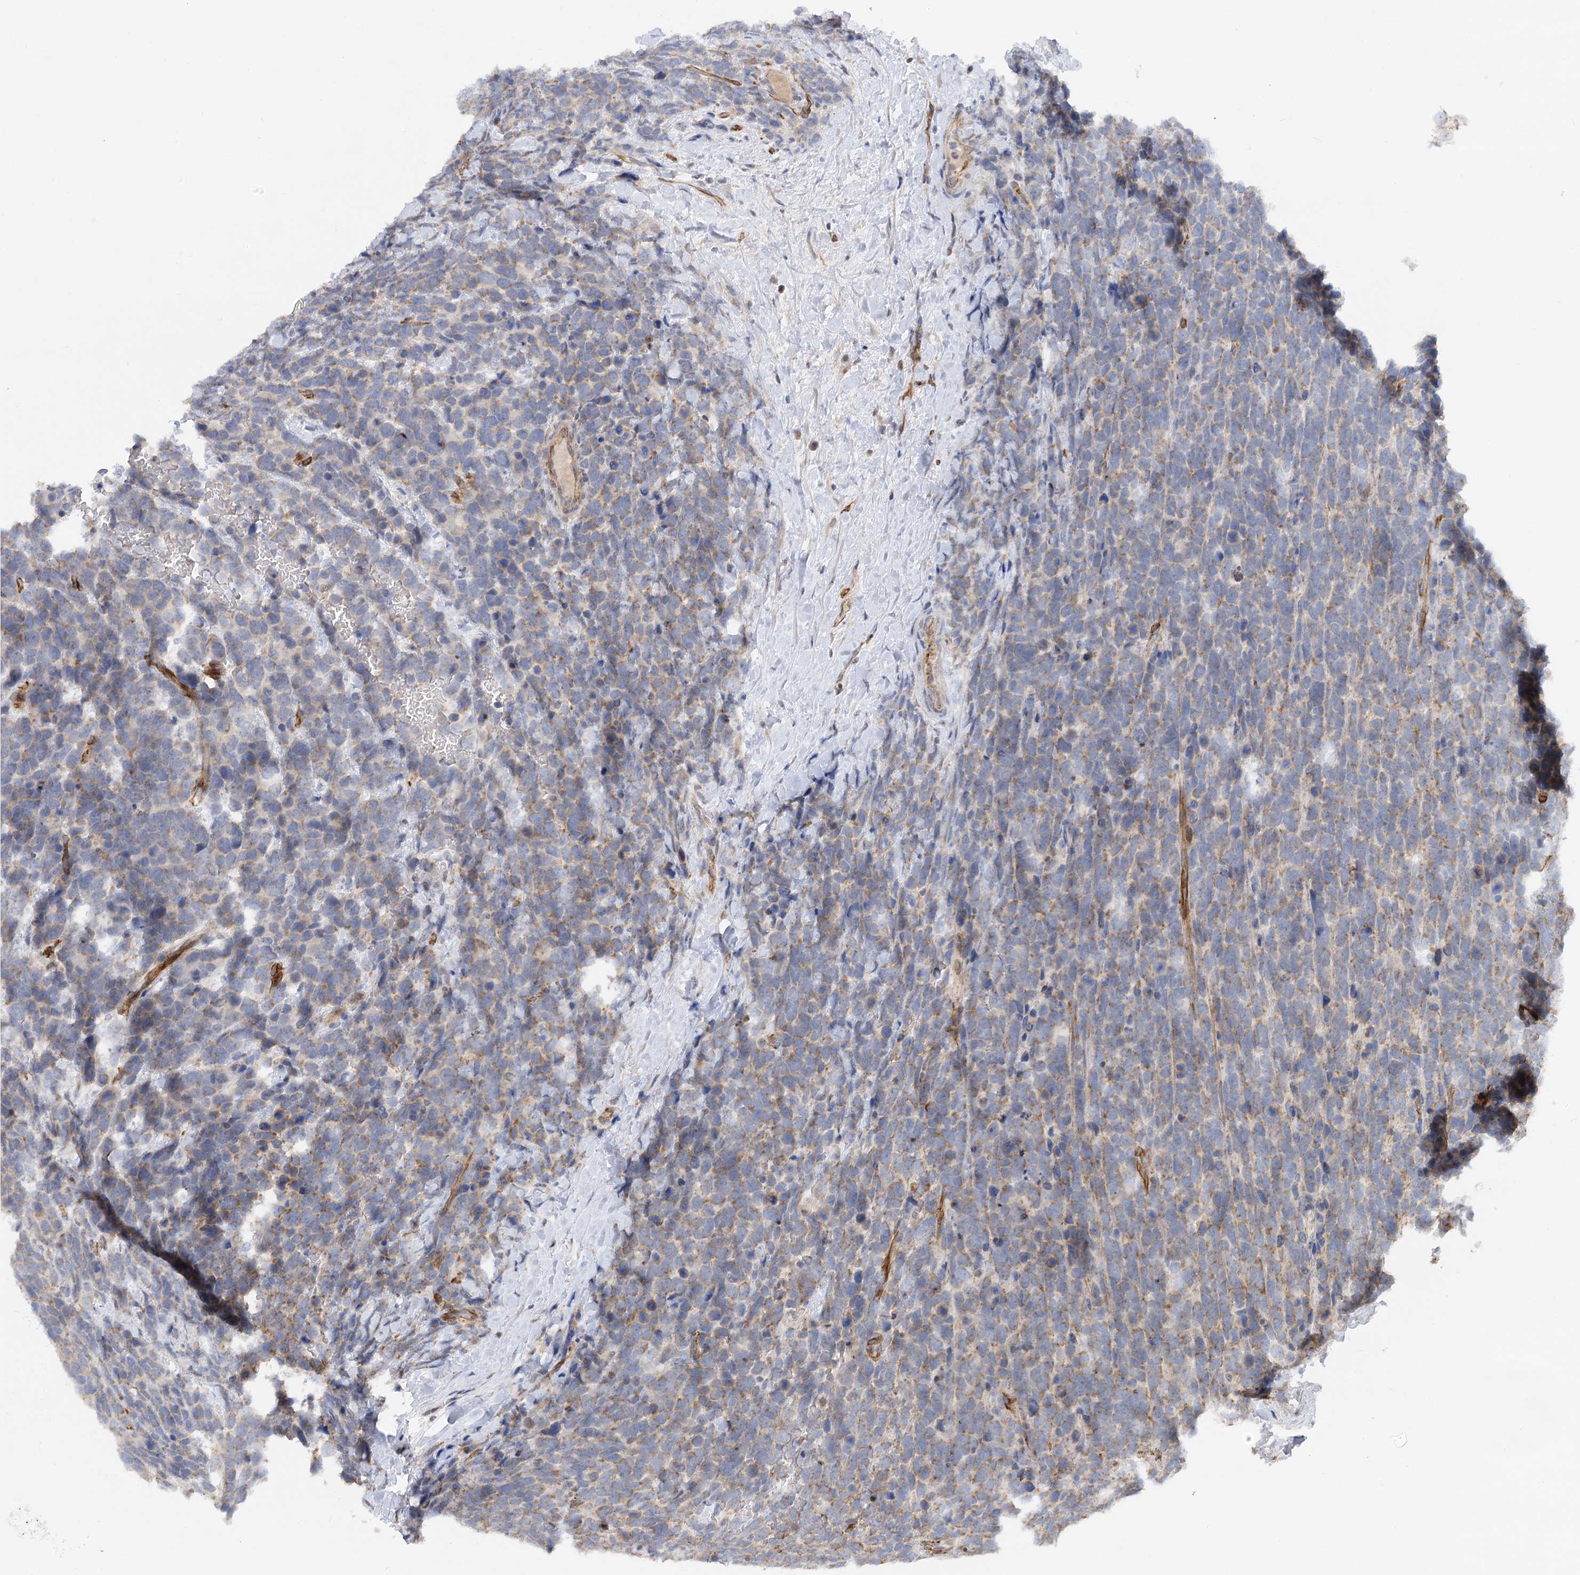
{"staining": {"intensity": "weak", "quantity": ">75%", "location": "cytoplasmic/membranous"}, "tissue": "urothelial cancer", "cell_type": "Tumor cells", "image_type": "cancer", "snomed": [{"axis": "morphology", "description": "Urothelial carcinoma, High grade"}, {"axis": "topography", "description": "Urinary bladder"}], "caption": "DAB (3,3'-diaminobenzidine) immunohistochemical staining of human high-grade urothelial carcinoma exhibits weak cytoplasmic/membranous protein expression in approximately >75% of tumor cells.", "gene": "NELL2", "patient": {"sex": "female", "age": 82}}